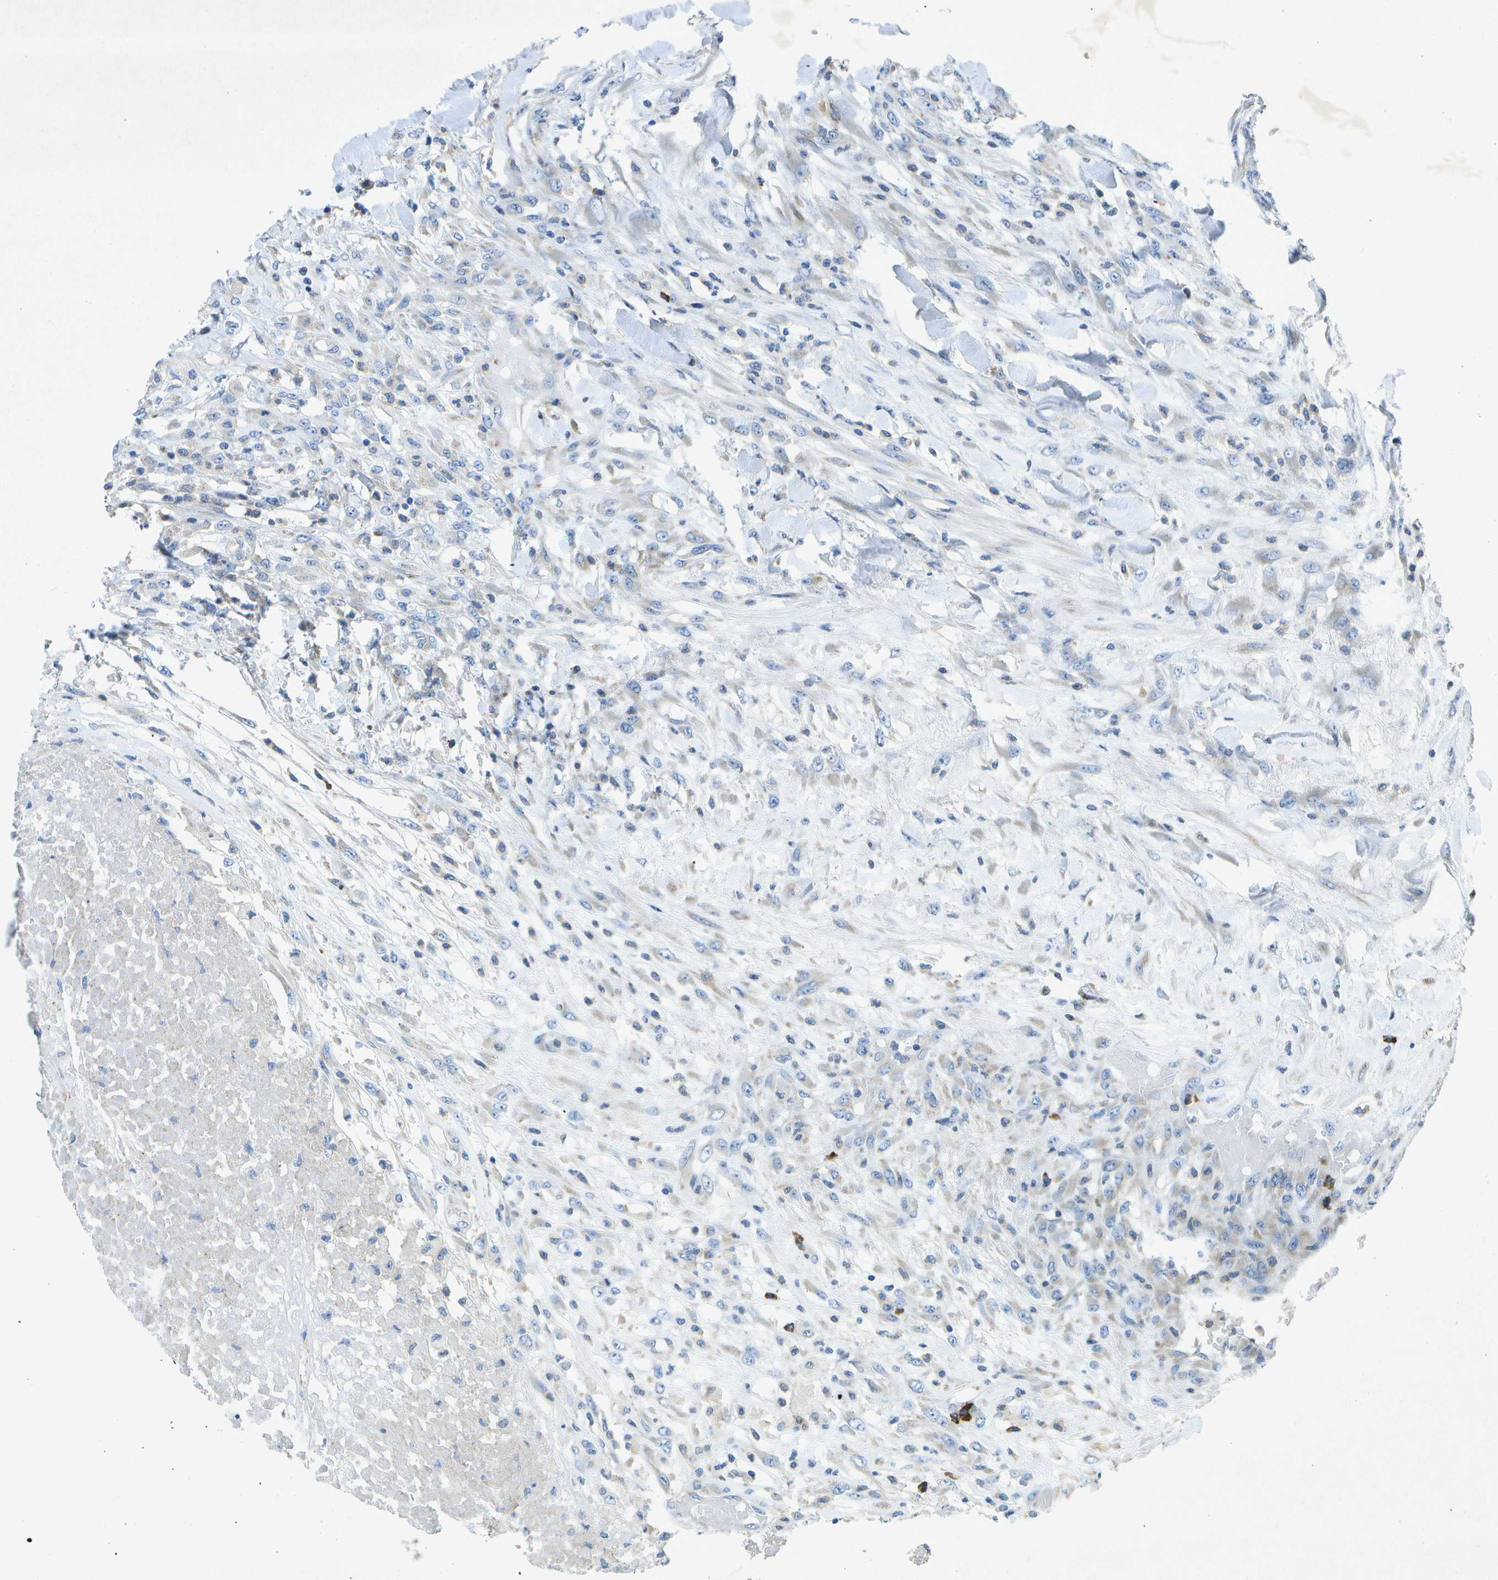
{"staining": {"intensity": "negative", "quantity": "none", "location": "none"}, "tissue": "testis cancer", "cell_type": "Tumor cells", "image_type": "cancer", "snomed": [{"axis": "morphology", "description": "Seminoma, NOS"}, {"axis": "topography", "description": "Testis"}], "caption": "A high-resolution photomicrograph shows IHC staining of testis seminoma, which reveals no significant staining in tumor cells. (Stains: DAB immunohistochemistry with hematoxylin counter stain, Microscopy: brightfield microscopy at high magnification).", "gene": "WNK2", "patient": {"sex": "male", "age": 59}}